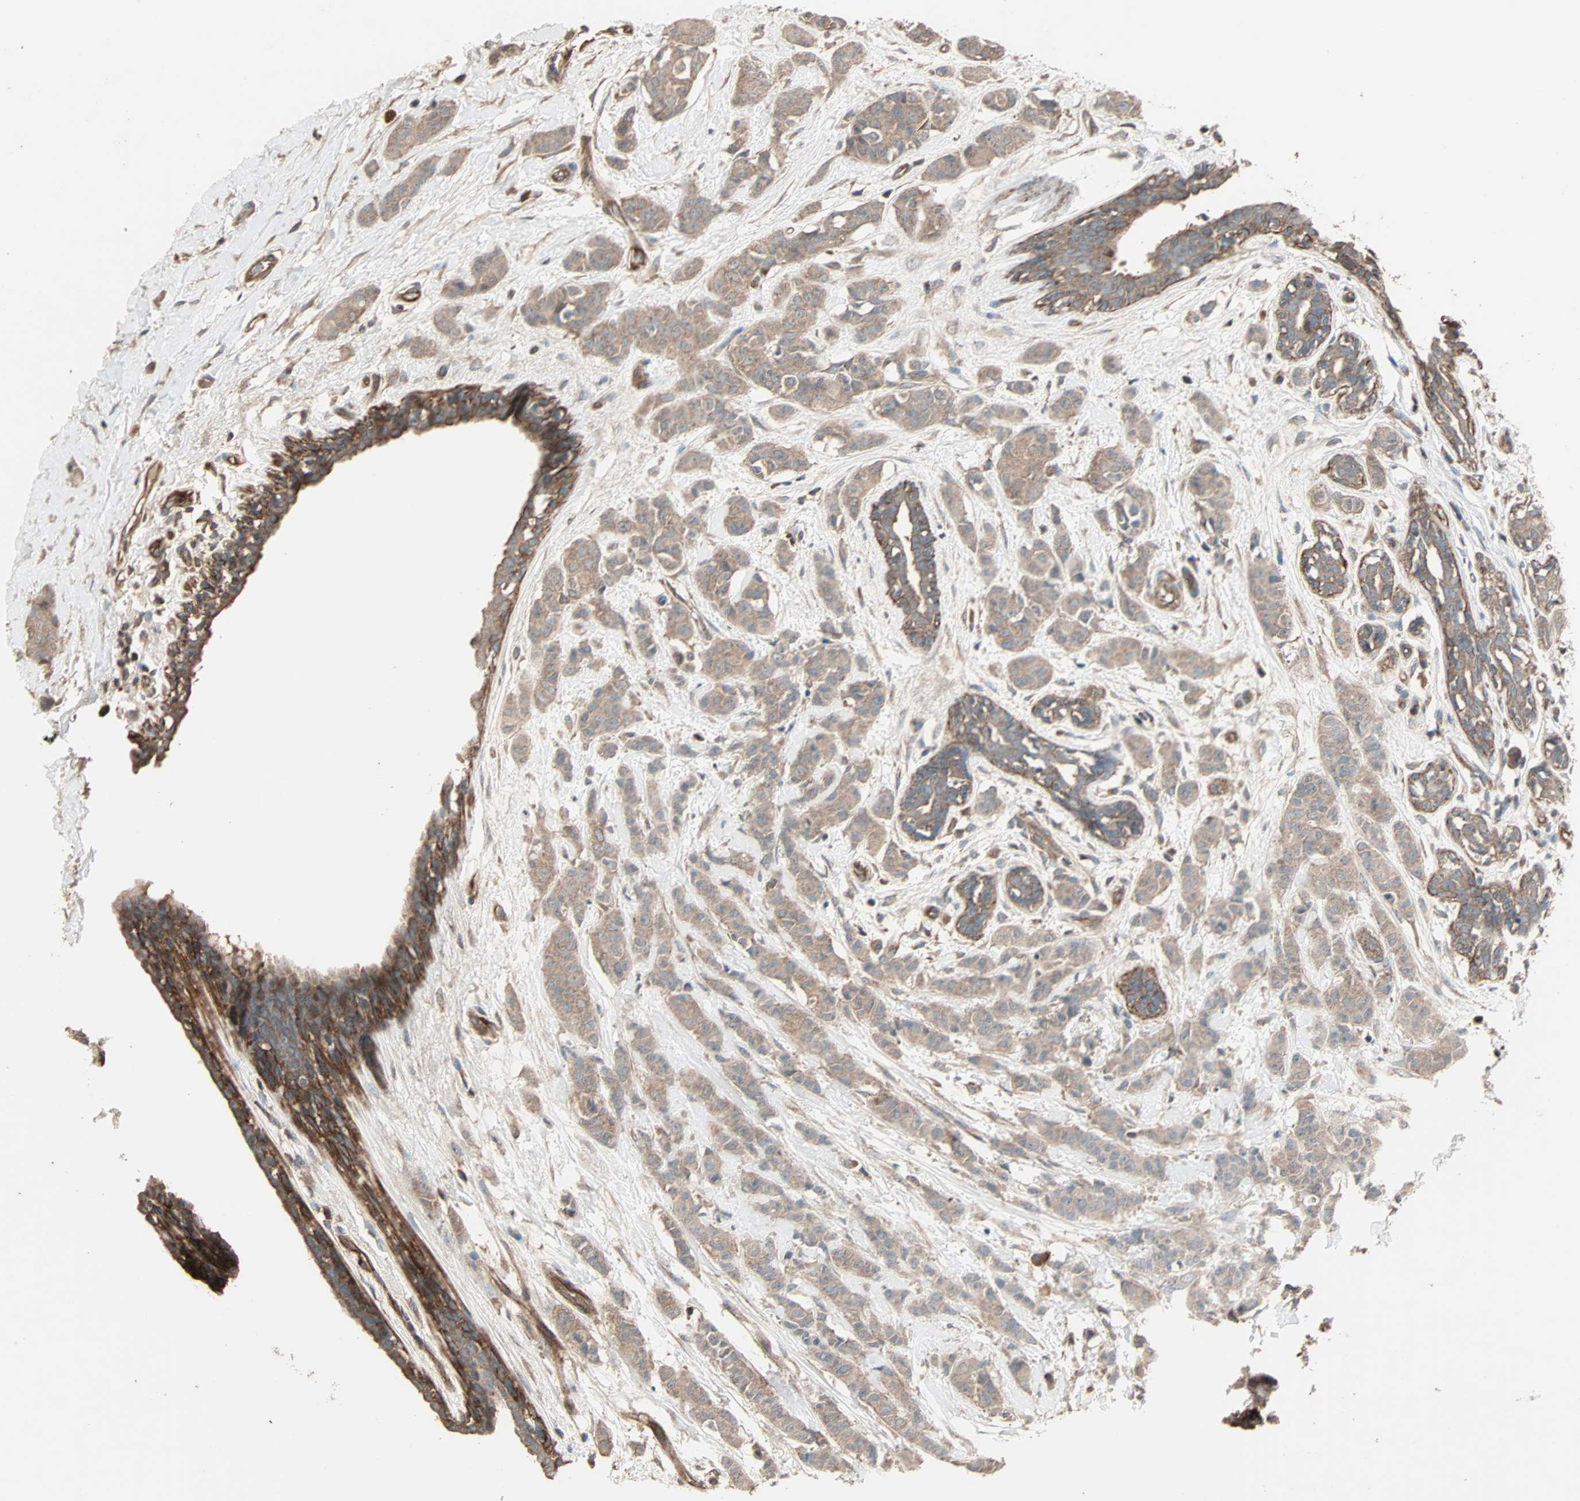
{"staining": {"intensity": "moderate", "quantity": ">75%", "location": "cytoplasmic/membranous"}, "tissue": "breast cancer", "cell_type": "Tumor cells", "image_type": "cancer", "snomed": [{"axis": "morphology", "description": "Normal tissue, NOS"}, {"axis": "morphology", "description": "Duct carcinoma"}, {"axis": "topography", "description": "Breast"}], "caption": "Breast cancer stained with immunohistochemistry (IHC) demonstrates moderate cytoplasmic/membranous staining in about >75% of tumor cells.", "gene": "GCK", "patient": {"sex": "female", "age": 40}}